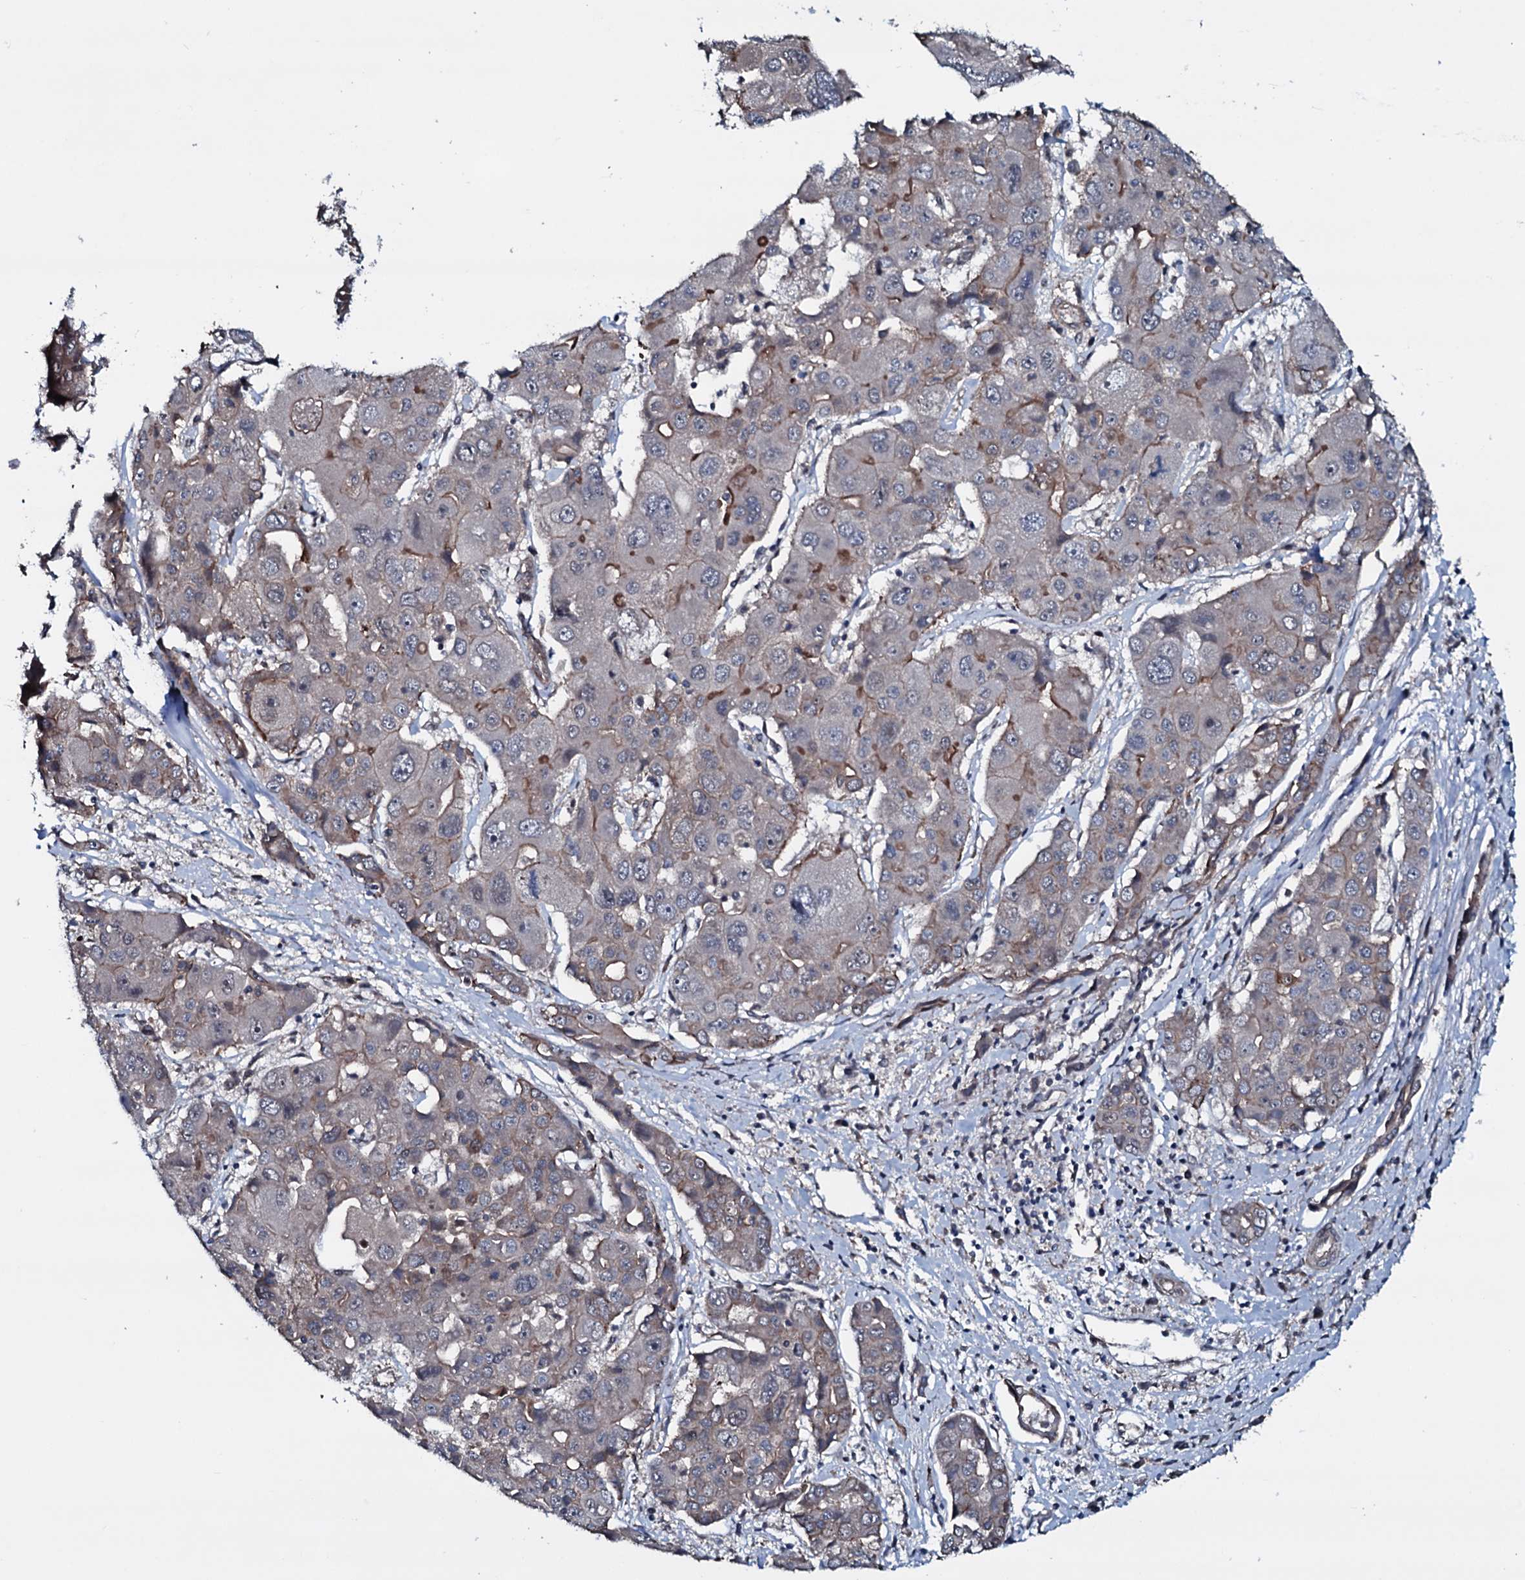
{"staining": {"intensity": "moderate", "quantity": "<25%", "location": "cytoplasmic/membranous"}, "tissue": "liver cancer", "cell_type": "Tumor cells", "image_type": "cancer", "snomed": [{"axis": "morphology", "description": "Cholangiocarcinoma"}, {"axis": "topography", "description": "Liver"}], "caption": "Brown immunohistochemical staining in human liver cancer displays moderate cytoplasmic/membranous staining in about <25% of tumor cells.", "gene": "OGFOD2", "patient": {"sex": "male", "age": 67}}